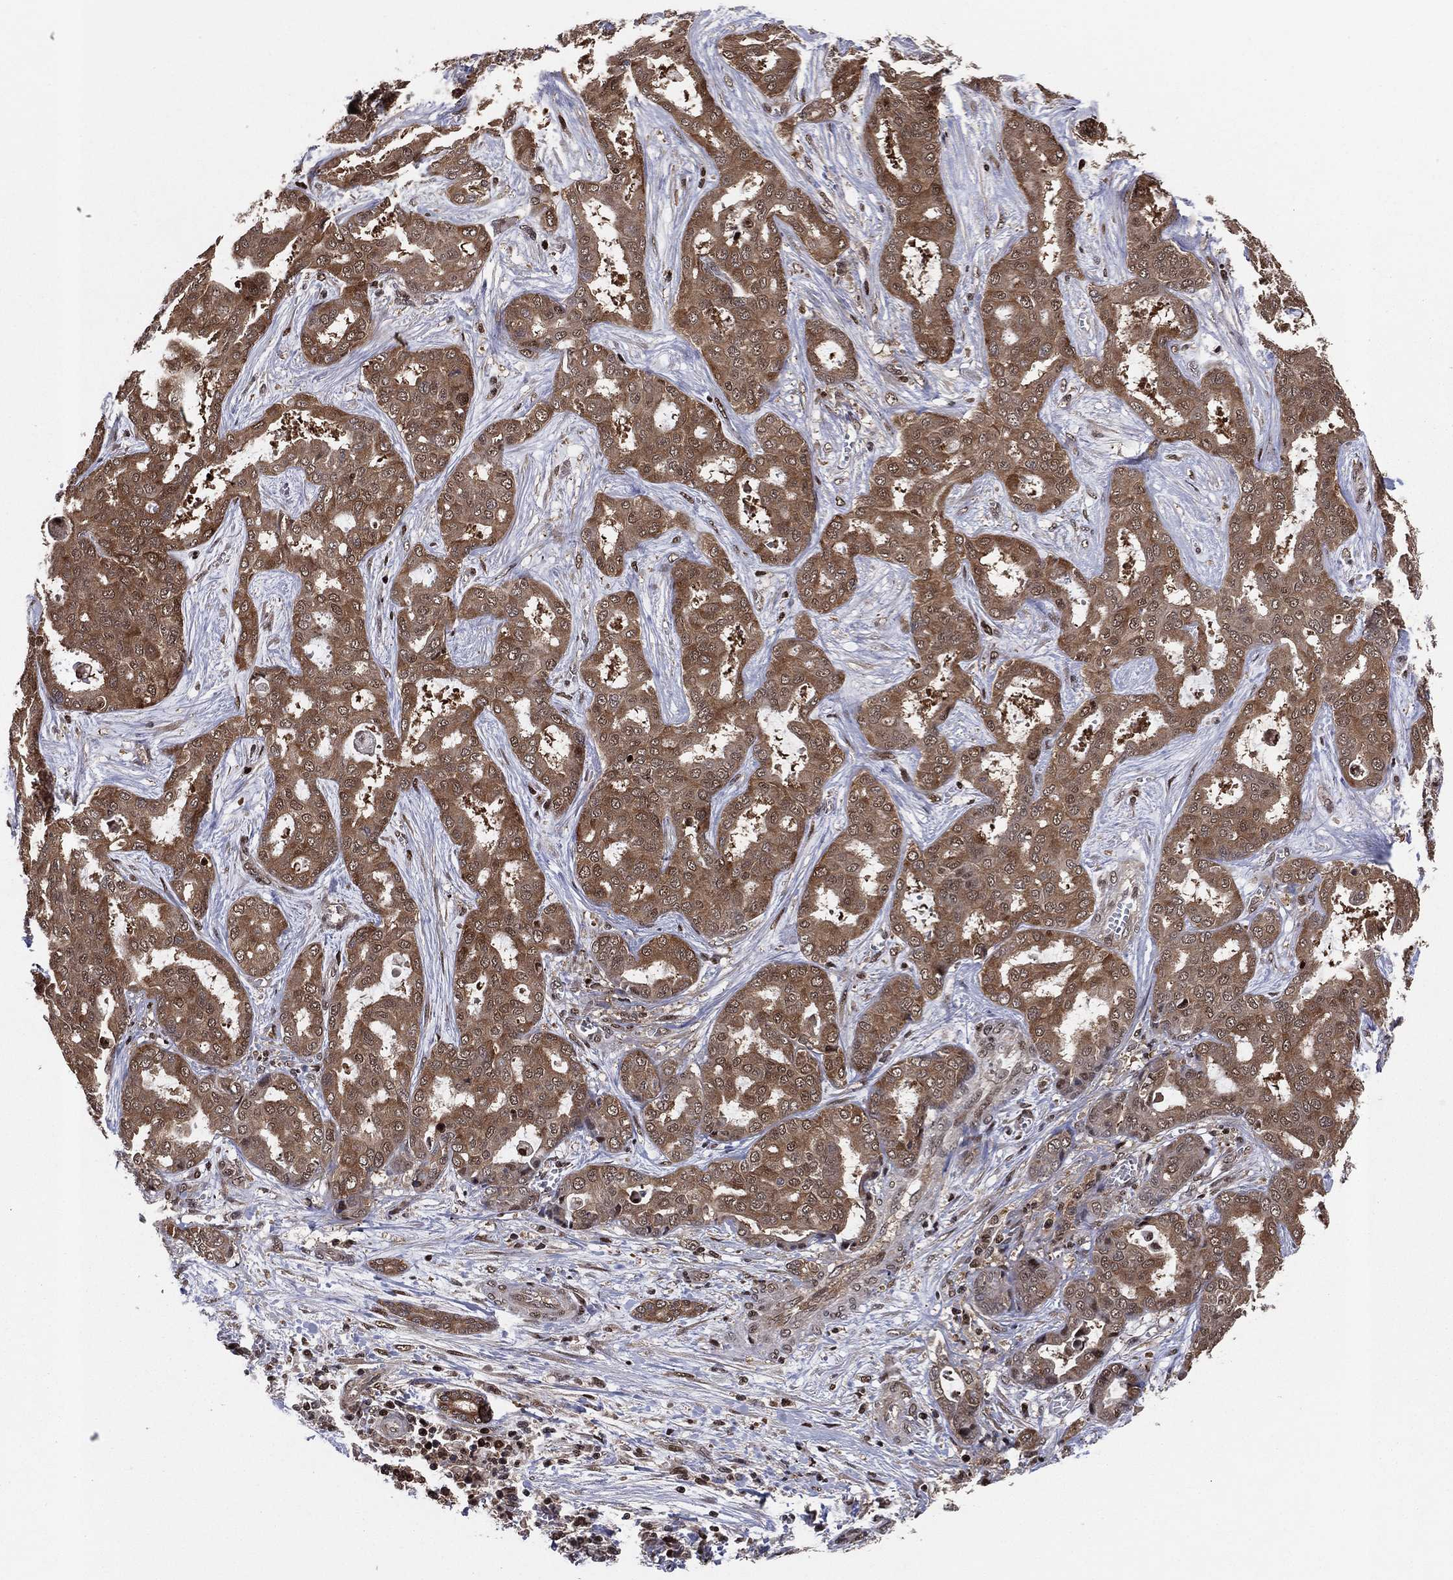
{"staining": {"intensity": "strong", "quantity": ">75%", "location": "cytoplasmic/membranous"}, "tissue": "liver cancer", "cell_type": "Tumor cells", "image_type": "cancer", "snomed": [{"axis": "morphology", "description": "Cholangiocarcinoma"}, {"axis": "topography", "description": "Liver"}], "caption": "The image displays a brown stain indicating the presence of a protein in the cytoplasmic/membranous of tumor cells in liver cholangiocarcinoma.", "gene": "PSMA1", "patient": {"sex": "female", "age": 64}}